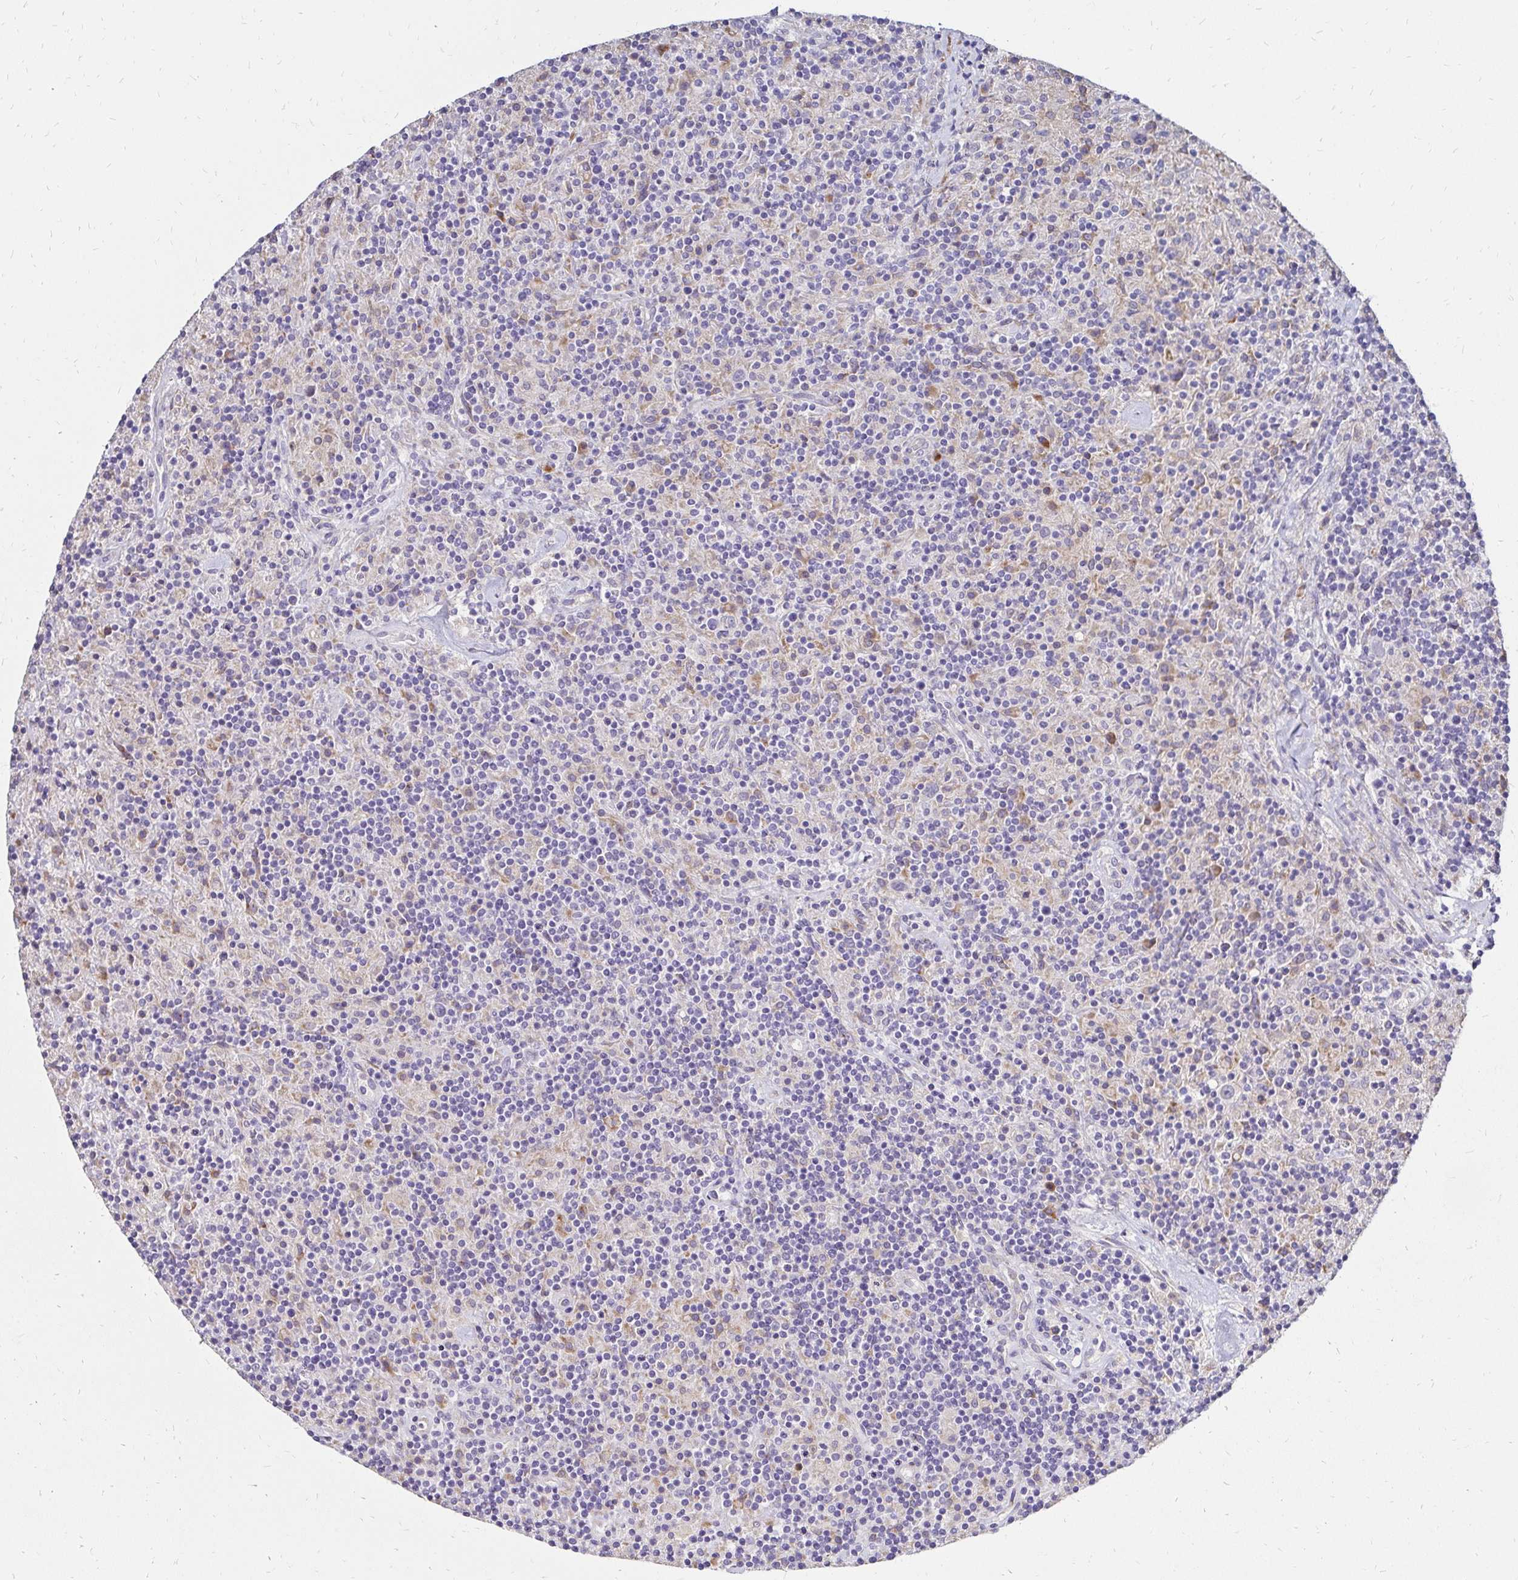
{"staining": {"intensity": "negative", "quantity": "none", "location": "none"}, "tissue": "lymphoma", "cell_type": "Tumor cells", "image_type": "cancer", "snomed": [{"axis": "morphology", "description": "Hodgkin's disease, NOS"}, {"axis": "topography", "description": "Lymph node"}], "caption": "A micrograph of lymphoma stained for a protein exhibits no brown staining in tumor cells.", "gene": "PRIMA1", "patient": {"sex": "male", "age": 70}}